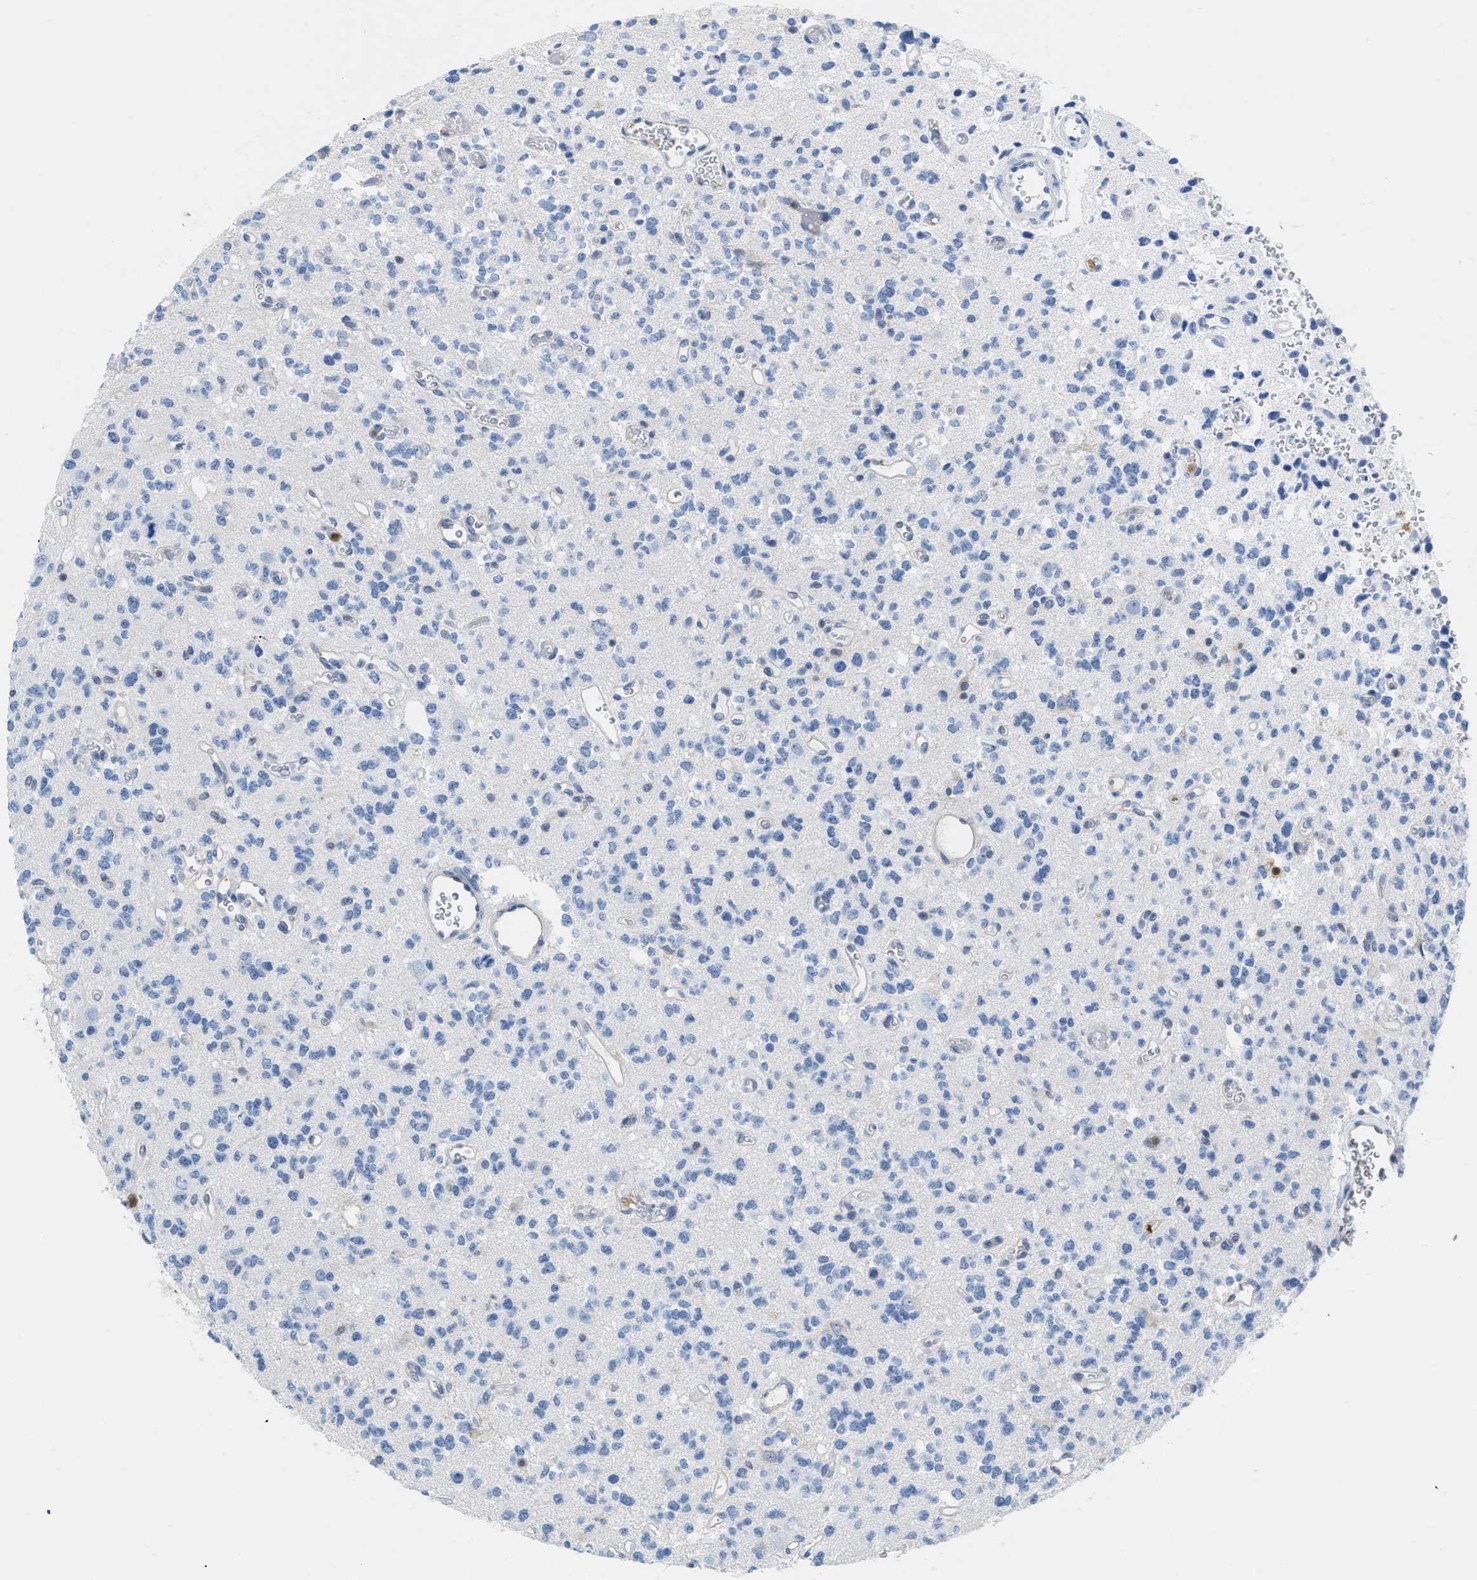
{"staining": {"intensity": "negative", "quantity": "none", "location": "none"}, "tissue": "glioma", "cell_type": "Tumor cells", "image_type": "cancer", "snomed": [{"axis": "morphology", "description": "Glioma, malignant, Low grade"}, {"axis": "topography", "description": "Brain"}], "caption": "Malignant glioma (low-grade) stained for a protein using immunohistochemistry (IHC) exhibits no expression tumor cells.", "gene": "SERPINB1", "patient": {"sex": "male", "age": 38}}